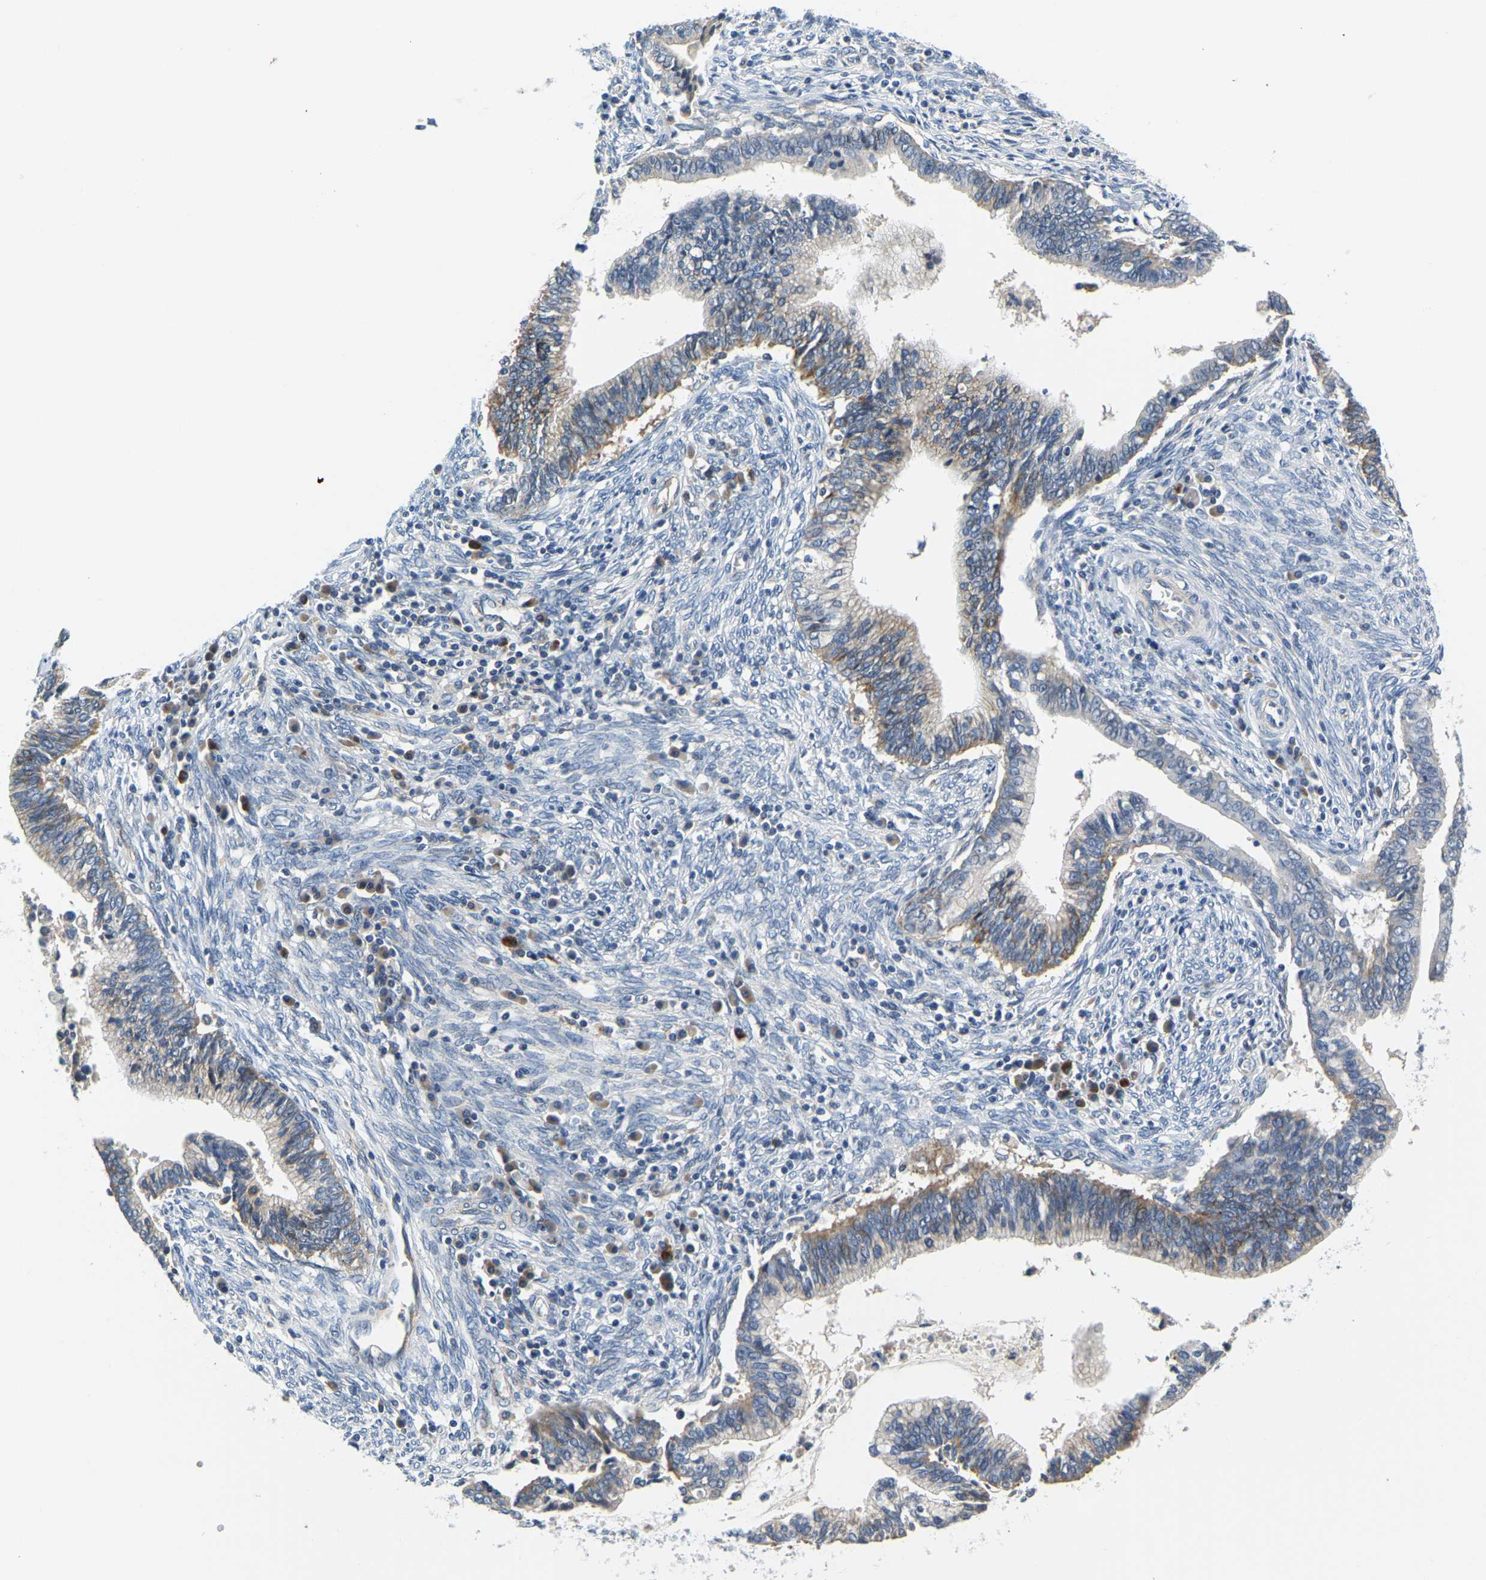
{"staining": {"intensity": "weak", "quantity": "<25%", "location": "cytoplasmic/membranous"}, "tissue": "cervical cancer", "cell_type": "Tumor cells", "image_type": "cancer", "snomed": [{"axis": "morphology", "description": "Adenocarcinoma, NOS"}, {"axis": "topography", "description": "Cervix"}], "caption": "This is an IHC histopathology image of human adenocarcinoma (cervical). There is no expression in tumor cells.", "gene": "LIAS", "patient": {"sex": "female", "age": 44}}